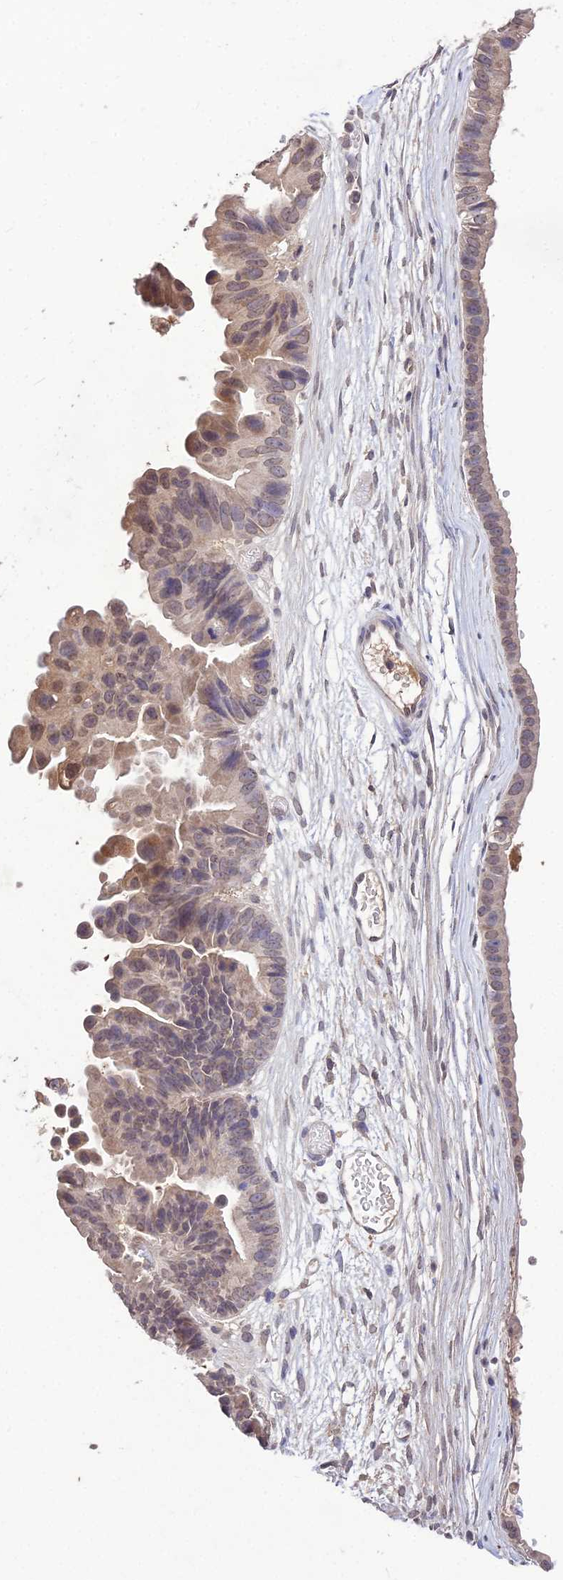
{"staining": {"intensity": "weak", "quantity": "25%-75%", "location": "cytoplasmic/membranous,nuclear"}, "tissue": "ovarian cancer", "cell_type": "Tumor cells", "image_type": "cancer", "snomed": [{"axis": "morphology", "description": "Cystadenocarcinoma, mucinous, NOS"}, {"axis": "topography", "description": "Ovary"}], "caption": "Immunohistochemical staining of human mucinous cystadenocarcinoma (ovarian) reveals low levels of weak cytoplasmic/membranous and nuclear protein staining in about 25%-75% of tumor cells.", "gene": "PGK1", "patient": {"sex": "female", "age": 61}}